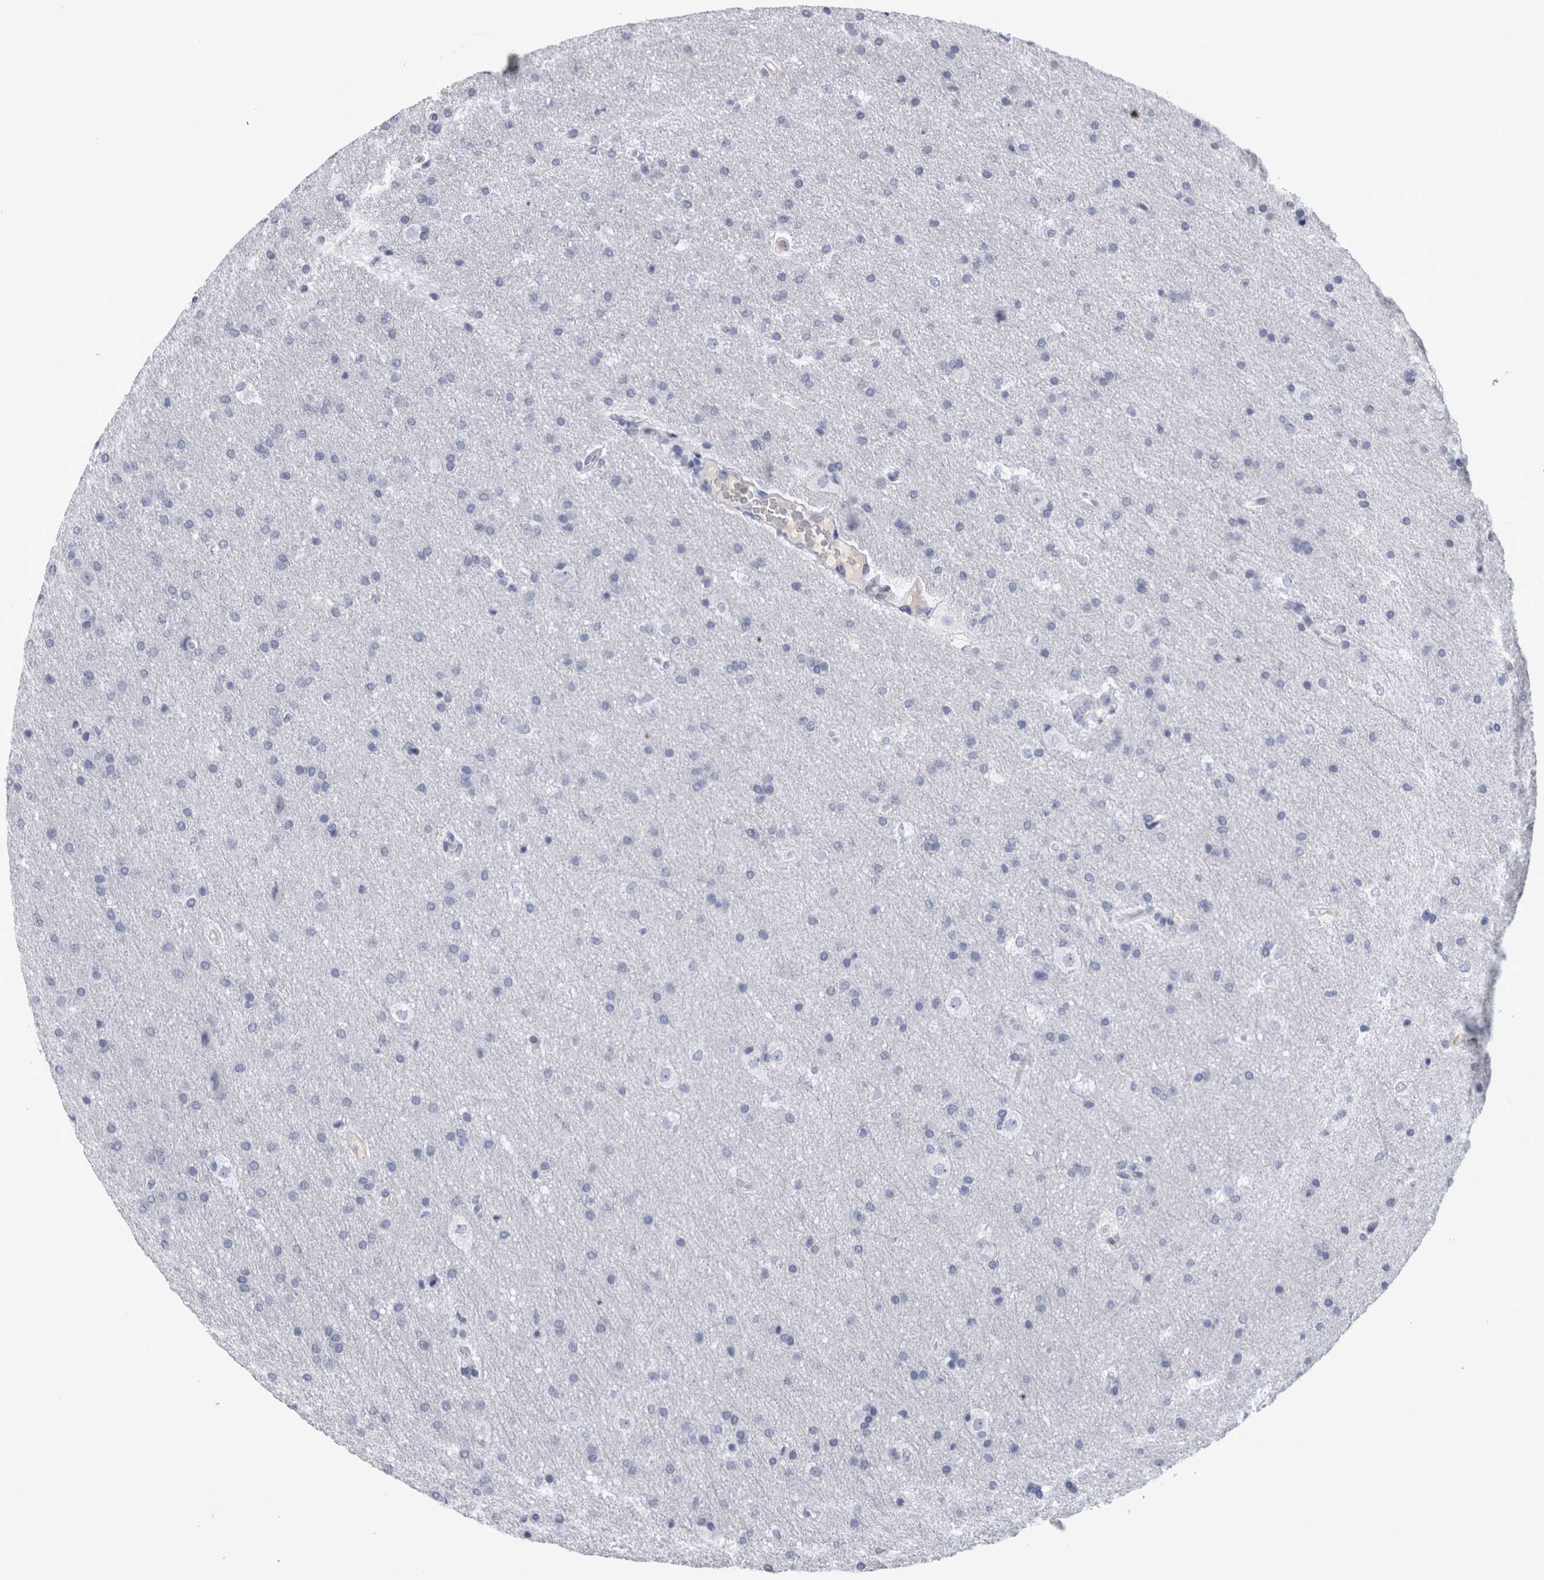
{"staining": {"intensity": "negative", "quantity": "none", "location": "none"}, "tissue": "glioma", "cell_type": "Tumor cells", "image_type": "cancer", "snomed": [{"axis": "morphology", "description": "Glioma, malignant, Low grade"}, {"axis": "topography", "description": "Brain"}], "caption": "High power microscopy image of an immunohistochemistry (IHC) histopathology image of glioma, revealing no significant positivity in tumor cells. (DAB (3,3'-diaminobenzidine) immunohistochemistry (IHC) visualized using brightfield microscopy, high magnification).", "gene": "PAX5", "patient": {"sex": "female", "age": 37}}